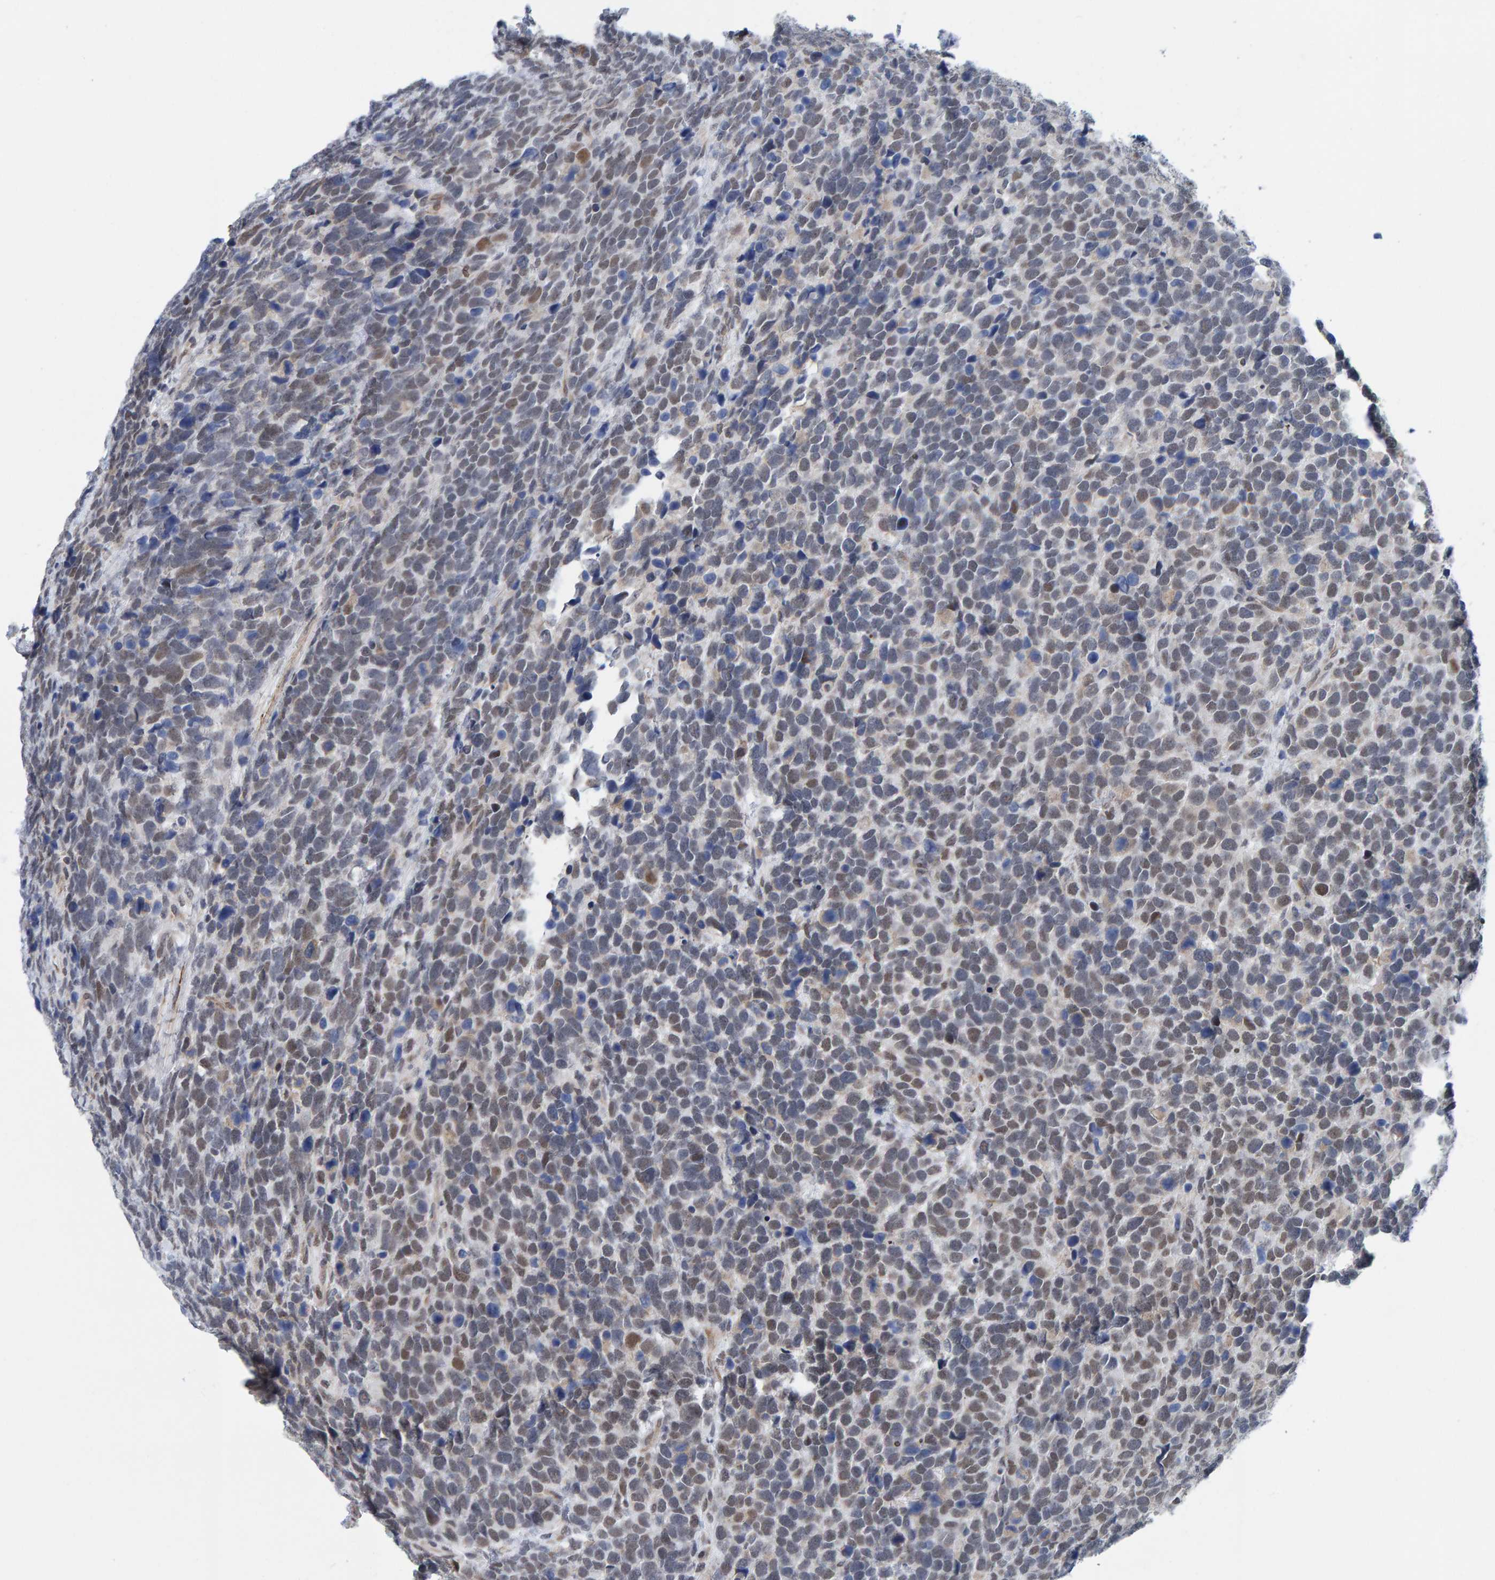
{"staining": {"intensity": "weak", "quantity": "25%-75%", "location": "nuclear"}, "tissue": "urothelial cancer", "cell_type": "Tumor cells", "image_type": "cancer", "snomed": [{"axis": "morphology", "description": "Urothelial carcinoma, High grade"}, {"axis": "topography", "description": "Urinary bladder"}], "caption": "A photomicrograph of high-grade urothelial carcinoma stained for a protein exhibits weak nuclear brown staining in tumor cells.", "gene": "SCRN2", "patient": {"sex": "female", "age": 82}}